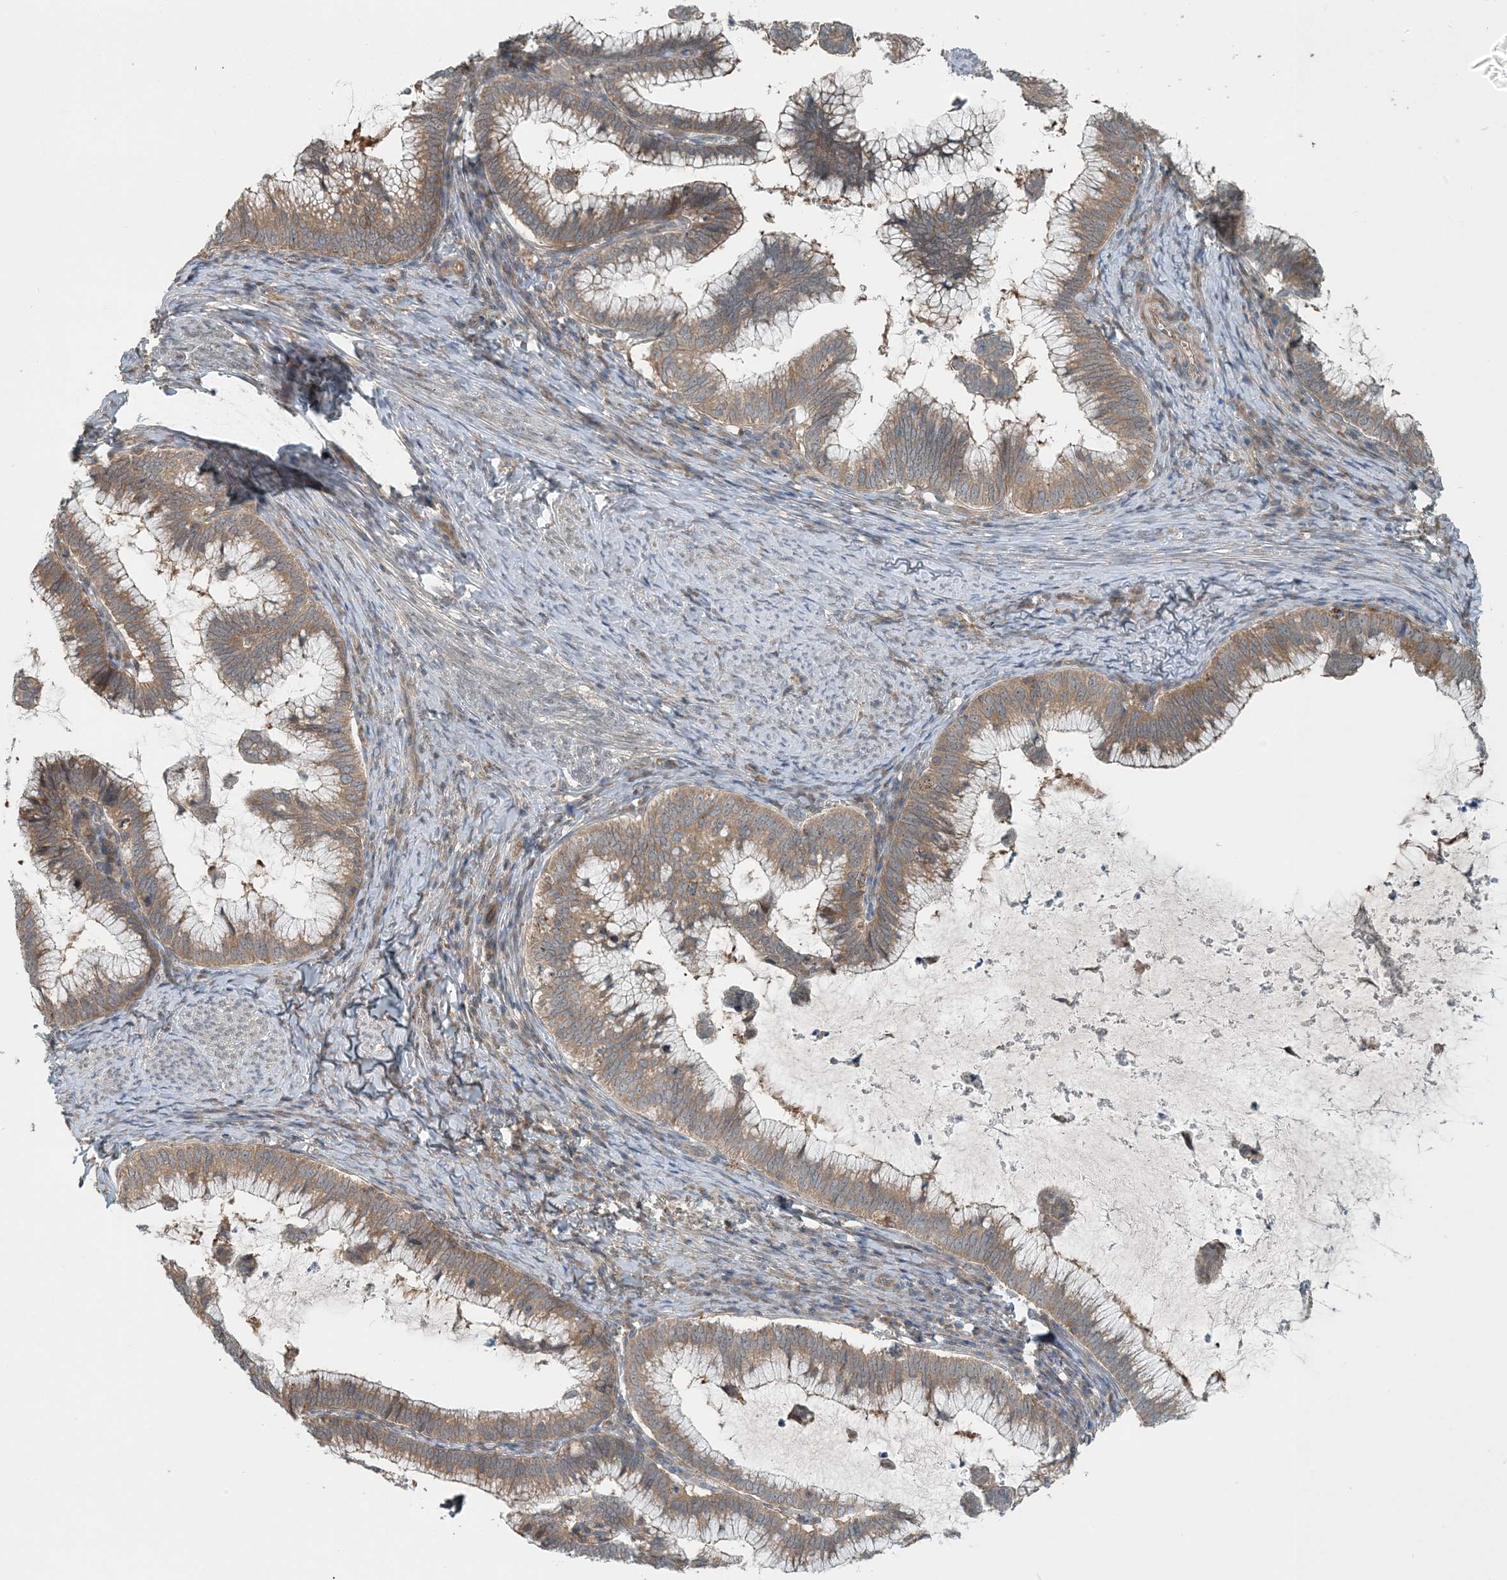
{"staining": {"intensity": "moderate", "quantity": ">75%", "location": "cytoplasmic/membranous"}, "tissue": "cervical cancer", "cell_type": "Tumor cells", "image_type": "cancer", "snomed": [{"axis": "morphology", "description": "Adenocarcinoma, NOS"}, {"axis": "topography", "description": "Cervix"}], "caption": "Immunohistochemical staining of cervical cancer demonstrates moderate cytoplasmic/membranous protein positivity in approximately >75% of tumor cells.", "gene": "ZBTB3", "patient": {"sex": "female", "age": 36}}